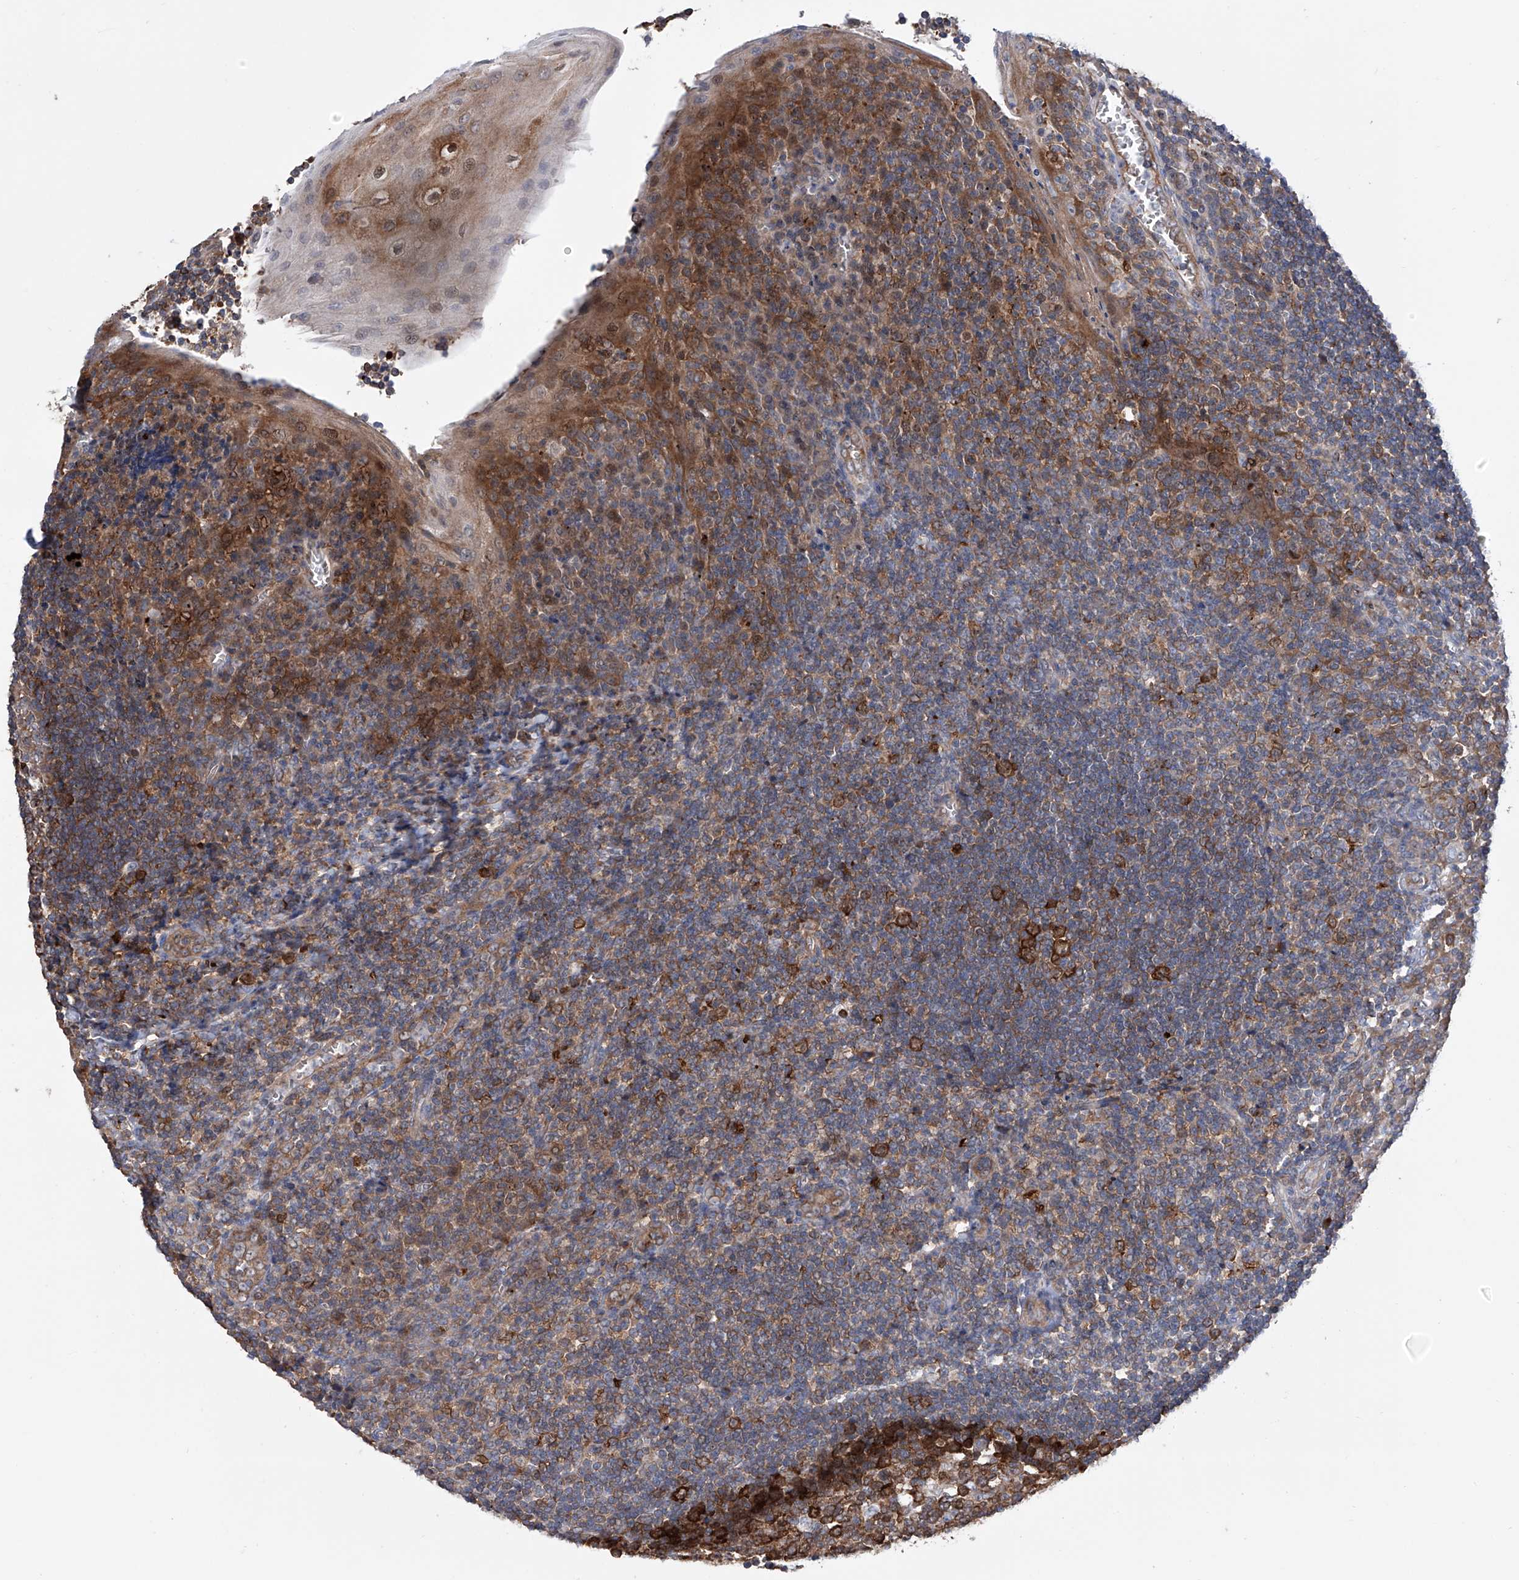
{"staining": {"intensity": "strong", "quantity": ">75%", "location": "cytoplasmic/membranous"}, "tissue": "tonsil", "cell_type": "Germinal center cells", "image_type": "normal", "snomed": [{"axis": "morphology", "description": "Normal tissue, NOS"}, {"axis": "topography", "description": "Tonsil"}], "caption": "Protein expression analysis of benign human tonsil reveals strong cytoplasmic/membranous expression in approximately >75% of germinal center cells. The staining is performed using DAB brown chromogen to label protein expression. The nuclei are counter-stained blue using hematoxylin.", "gene": "NUDT17", "patient": {"sex": "male", "age": 27}}